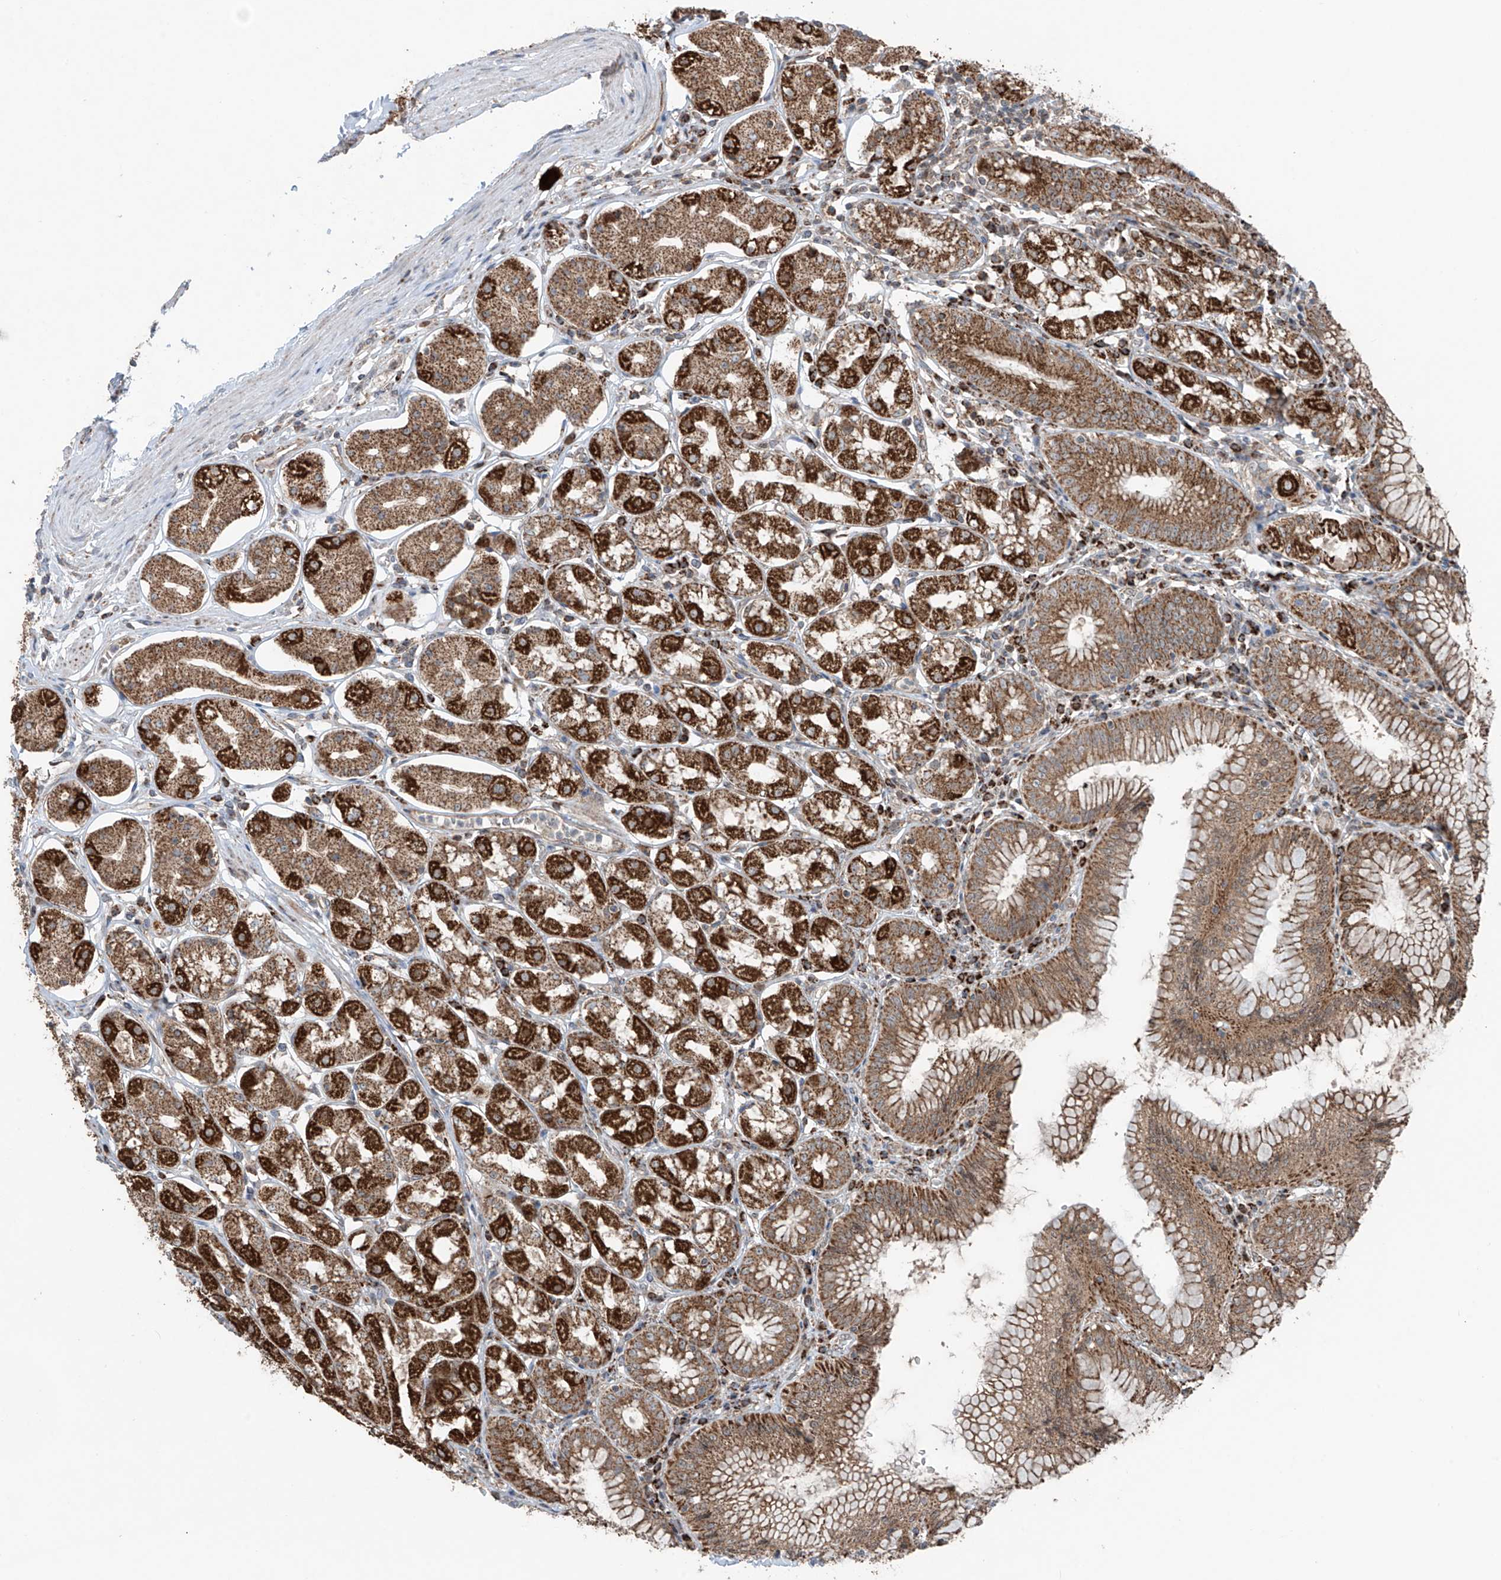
{"staining": {"intensity": "strong", "quantity": "25%-75%", "location": "cytoplasmic/membranous"}, "tissue": "stomach", "cell_type": "Glandular cells", "image_type": "normal", "snomed": [{"axis": "morphology", "description": "Normal tissue, NOS"}, {"axis": "topography", "description": "Stomach, lower"}], "caption": "The immunohistochemical stain highlights strong cytoplasmic/membranous positivity in glandular cells of benign stomach. The staining is performed using DAB brown chromogen to label protein expression. The nuclei are counter-stained blue using hematoxylin.", "gene": "SAMD3", "patient": {"sex": "female", "age": 56}}